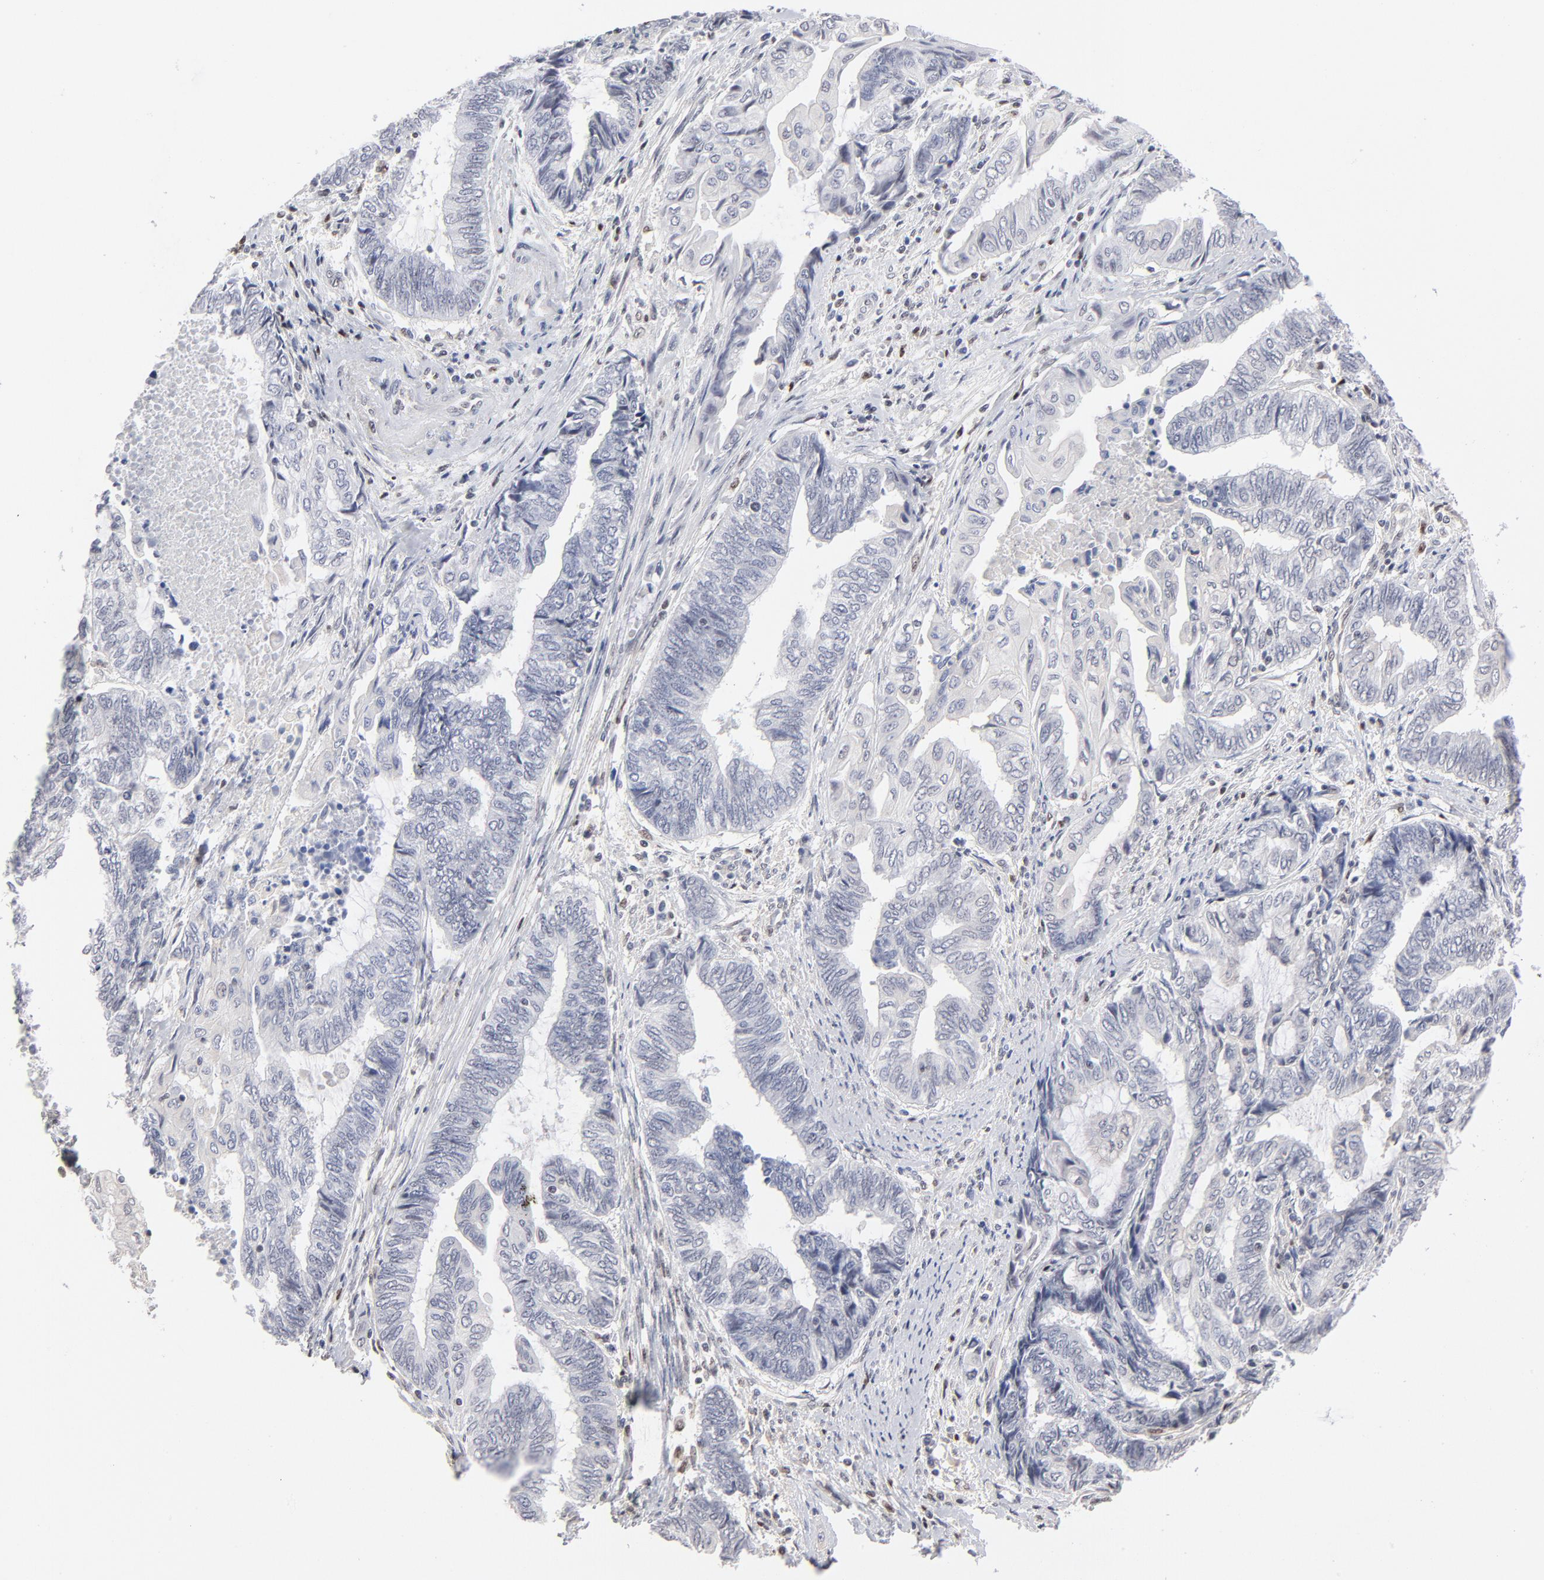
{"staining": {"intensity": "negative", "quantity": "none", "location": "none"}, "tissue": "endometrial cancer", "cell_type": "Tumor cells", "image_type": "cancer", "snomed": [{"axis": "morphology", "description": "Adenocarcinoma, NOS"}, {"axis": "topography", "description": "Uterus"}, {"axis": "topography", "description": "Endometrium"}], "caption": "High power microscopy histopathology image of an immunohistochemistry micrograph of endometrial cancer (adenocarcinoma), revealing no significant expression in tumor cells.", "gene": "MAX", "patient": {"sex": "female", "age": 70}}